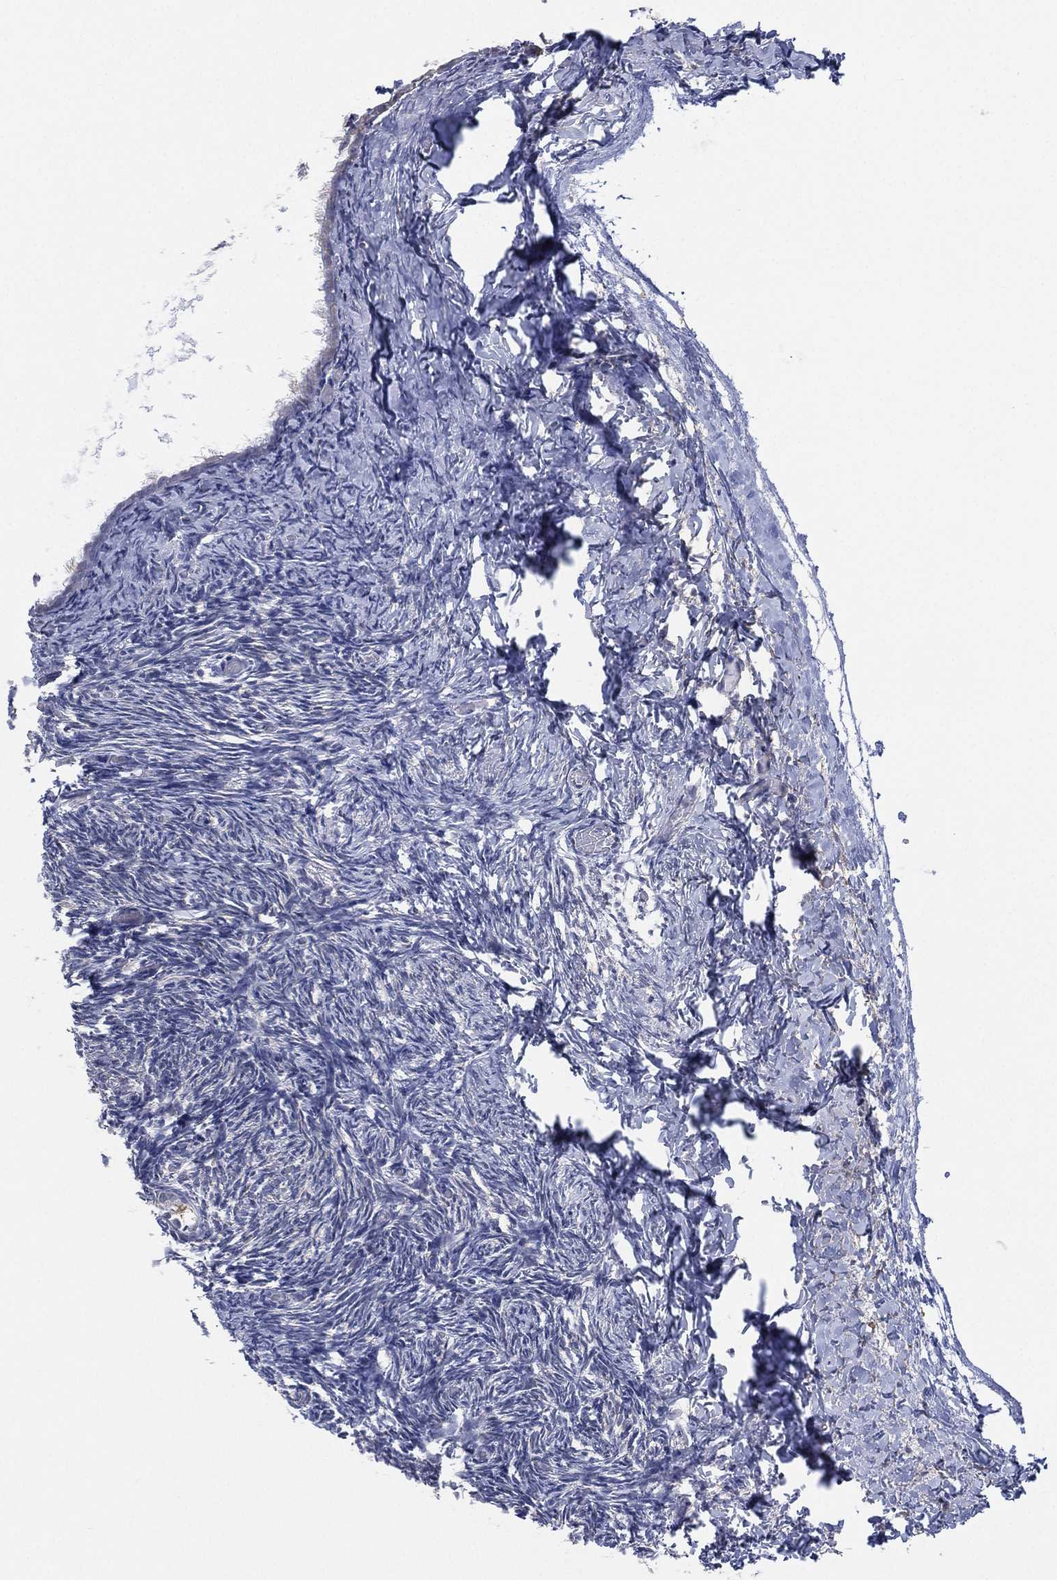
{"staining": {"intensity": "negative", "quantity": "none", "location": "none"}, "tissue": "ovary", "cell_type": "Ovarian stroma cells", "image_type": "normal", "snomed": [{"axis": "morphology", "description": "Normal tissue, NOS"}, {"axis": "topography", "description": "Ovary"}], "caption": "DAB (3,3'-diaminobenzidine) immunohistochemical staining of unremarkable human ovary displays no significant staining in ovarian stroma cells.", "gene": "INA", "patient": {"sex": "female", "age": 39}}